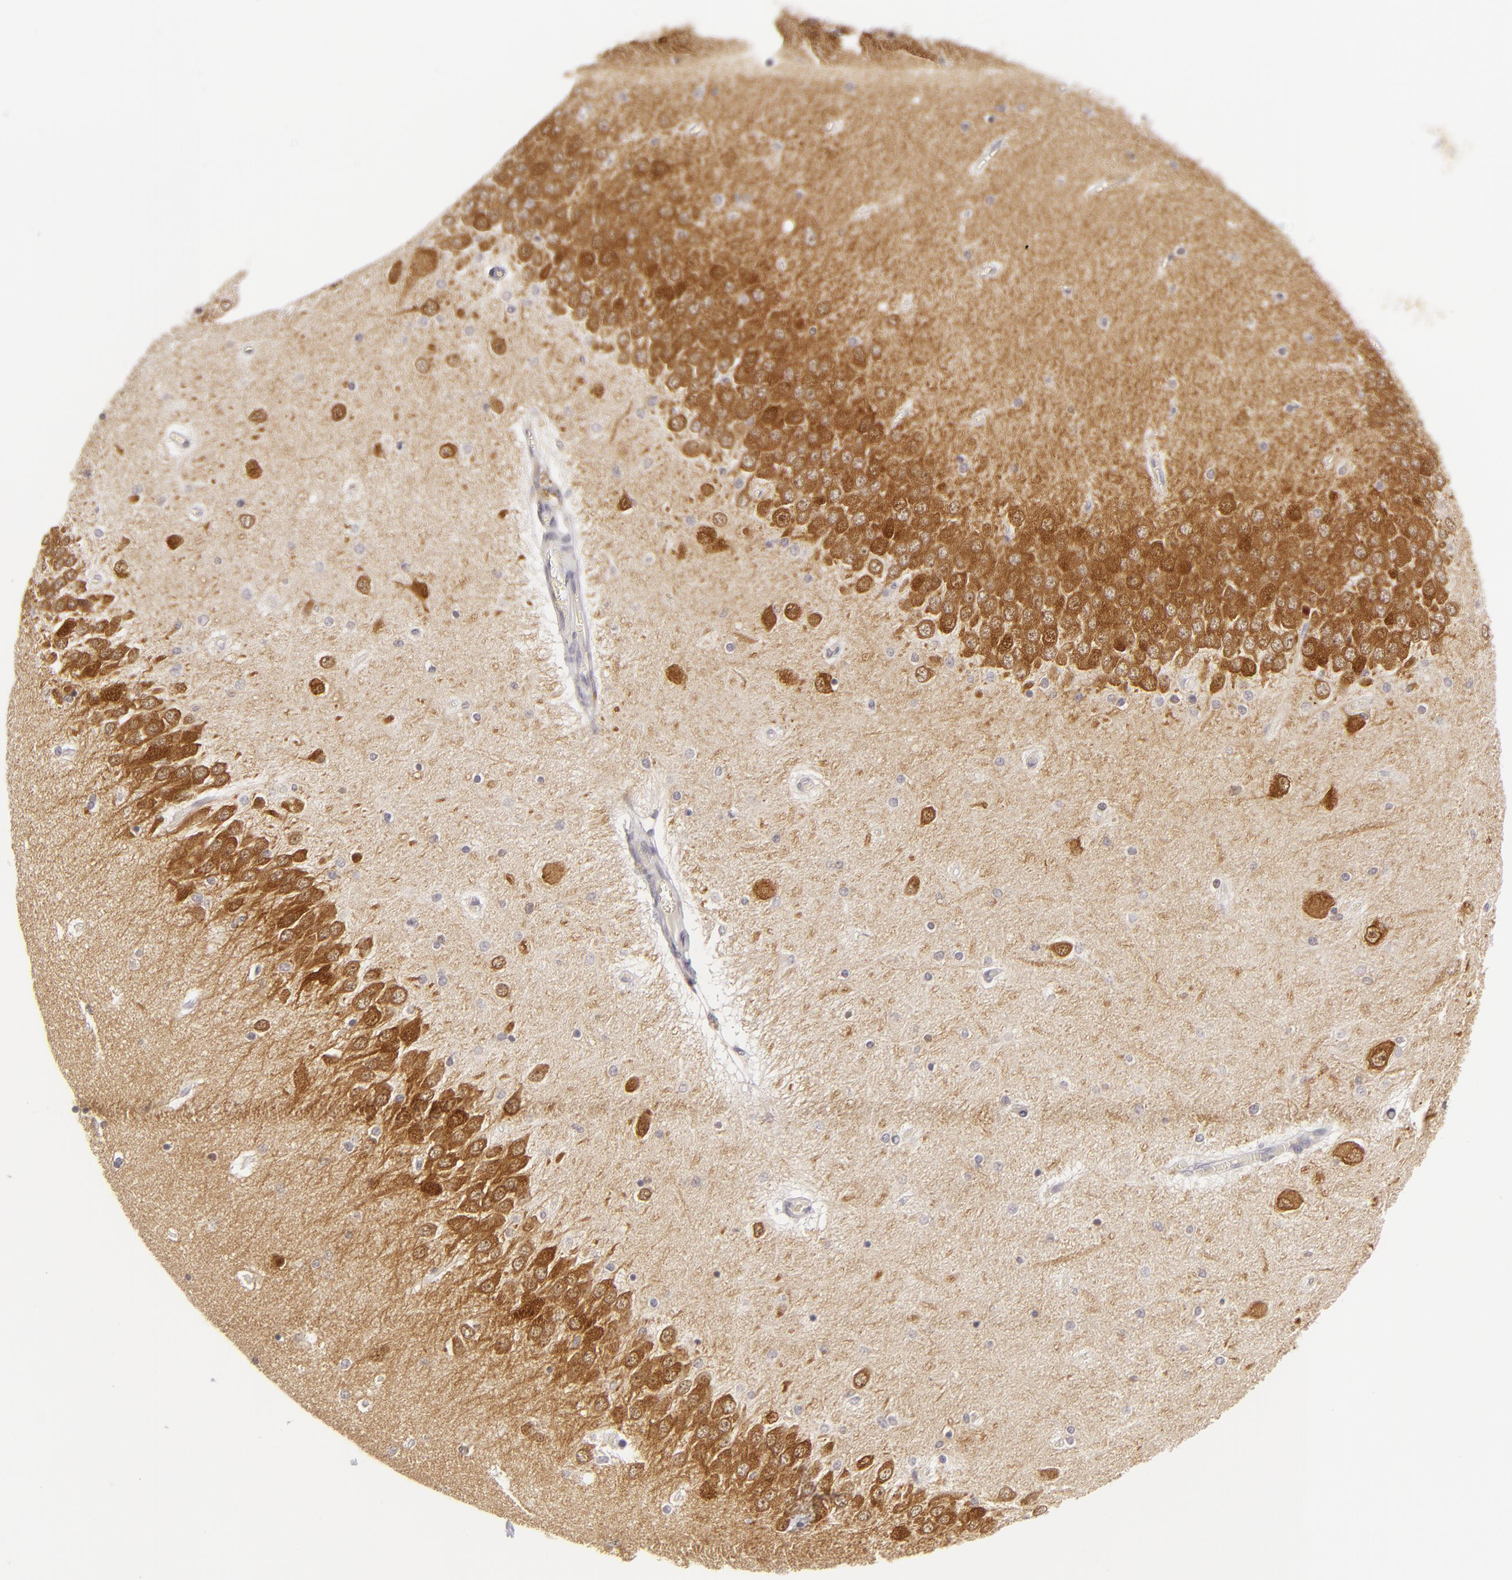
{"staining": {"intensity": "negative", "quantity": "none", "location": "none"}, "tissue": "hippocampus", "cell_type": "Glial cells", "image_type": "normal", "snomed": [{"axis": "morphology", "description": "Normal tissue, NOS"}, {"axis": "topography", "description": "Hippocampus"}], "caption": "Glial cells show no significant positivity in normal hippocampus. Nuclei are stained in blue.", "gene": "DLG3", "patient": {"sex": "female", "age": 54}}